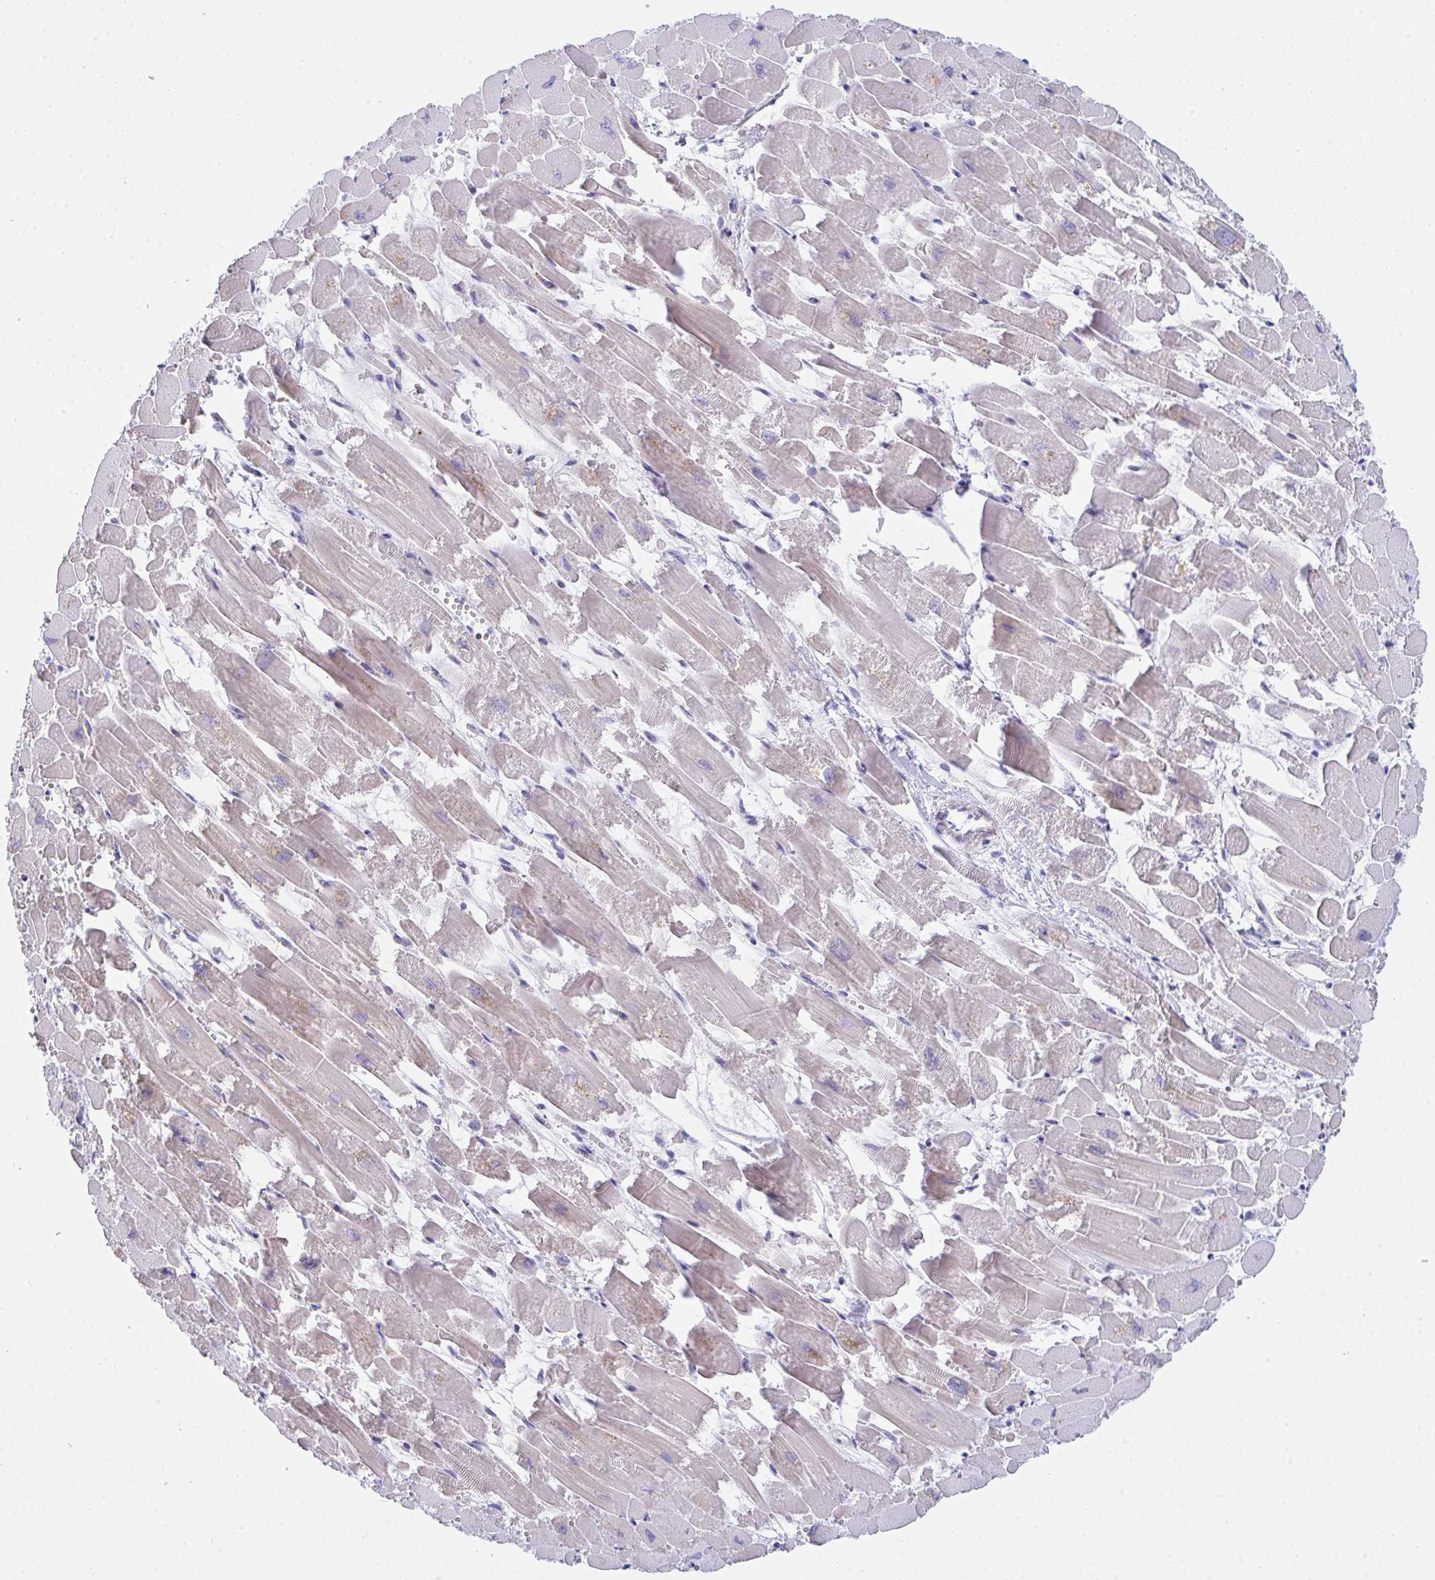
{"staining": {"intensity": "weak", "quantity": "25%-75%", "location": "cytoplasmic/membranous"}, "tissue": "heart muscle", "cell_type": "Cardiomyocytes", "image_type": "normal", "snomed": [{"axis": "morphology", "description": "Normal tissue, NOS"}, {"axis": "topography", "description": "Heart"}], "caption": "Weak cytoplasmic/membranous positivity for a protein is appreciated in about 25%-75% of cardiomyocytes of normal heart muscle using immunohistochemistry.", "gene": "CEP170B", "patient": {"sex": "female", "age": 52}}